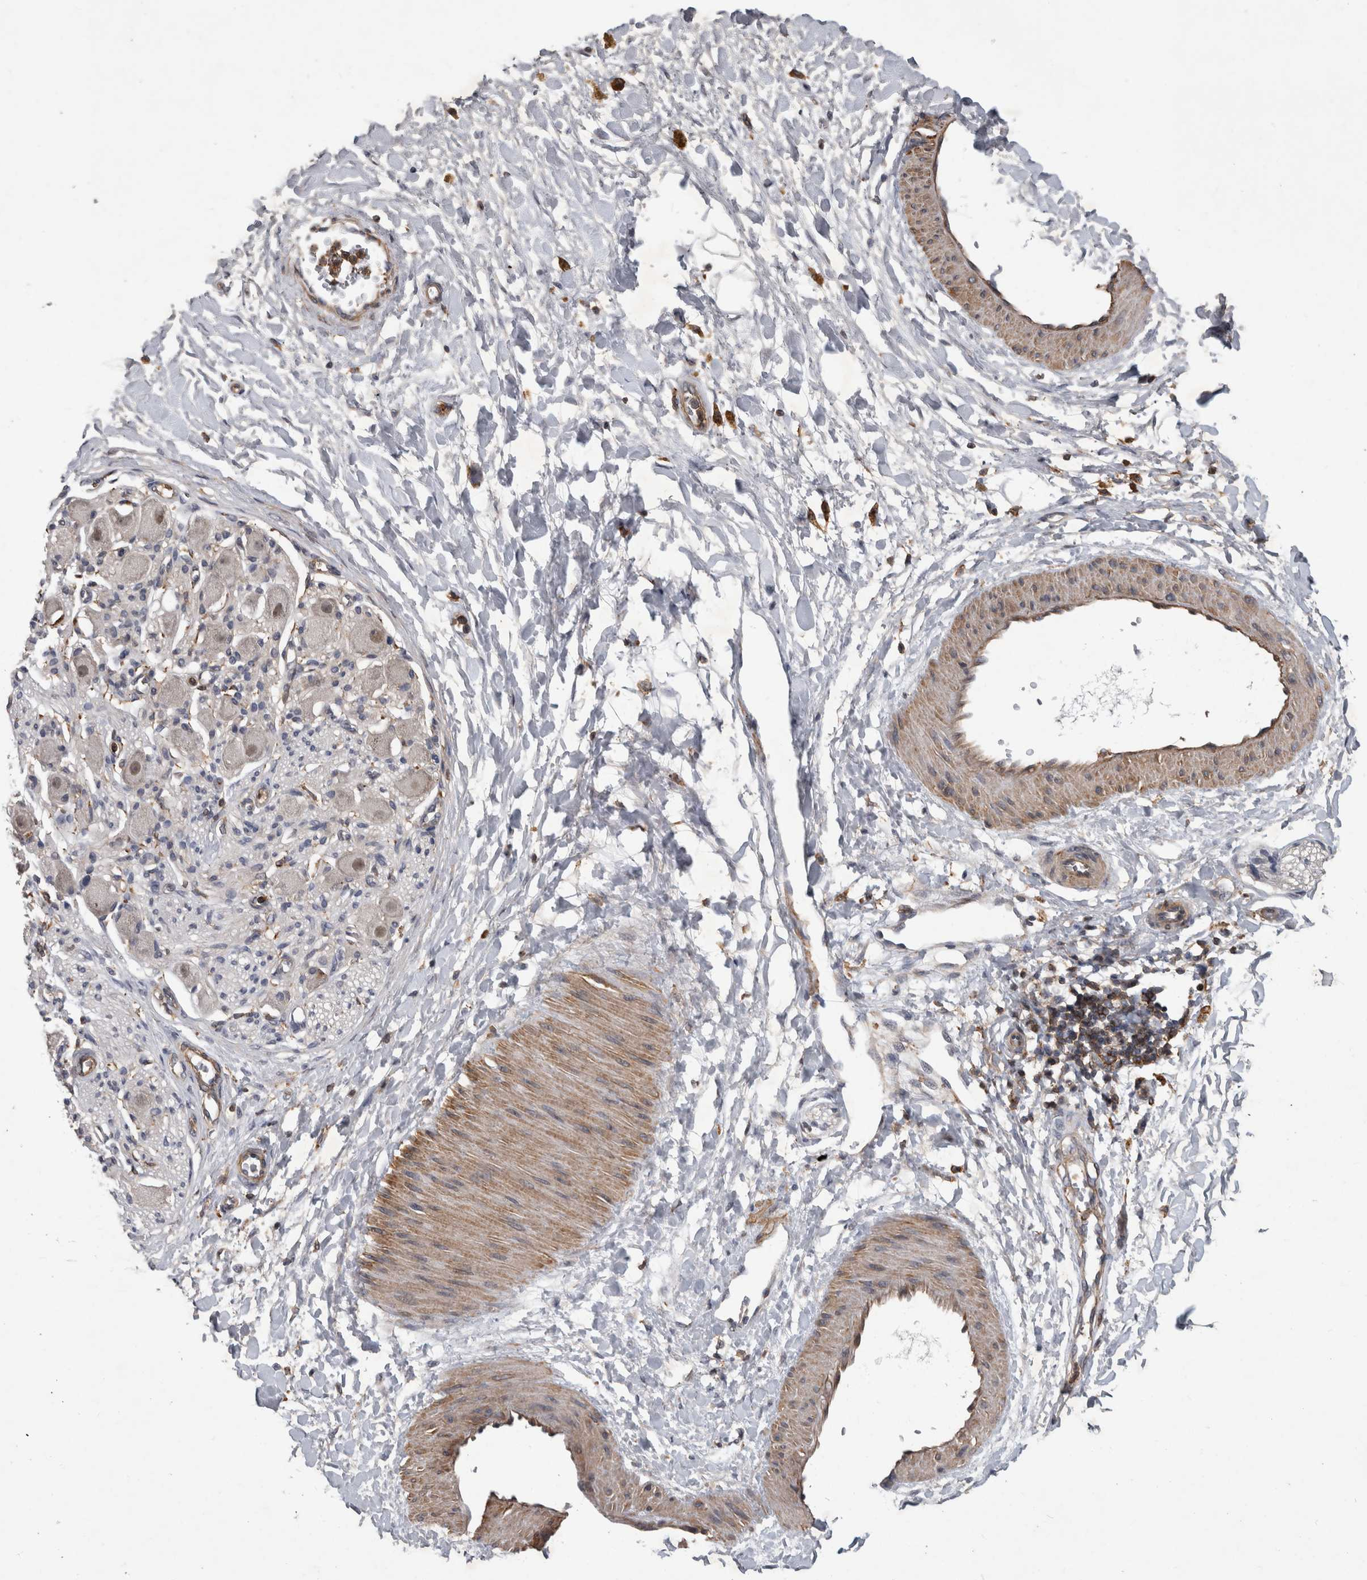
{"staining": {"intensity": "negative", "quantity": "none", "location": "none"}, "tissue": "adipose tissue", "cell_type": "Adipocytes", "image_type": "normal", "snomed": [{"axis": "morphology", "description": "Normal tissue, NOS"}, {"axis": "topography", "description": "Kidney"}, {"axis": "topography", "description": "Peripheral nerve tissue"}], "caption": "DAB immunohistochemical staining of normal human adipose tissue reveals no significant positivity in adipocytes. Brightfield microscopy of immunohistochemistry (IHC) stained with DAB (3,3'-diaminobenzidine) (brown) and hematoxylin (blue), captured at high magnification.", "gene": "SPATA48", "patient": {"sex": "male", "age": 7}}